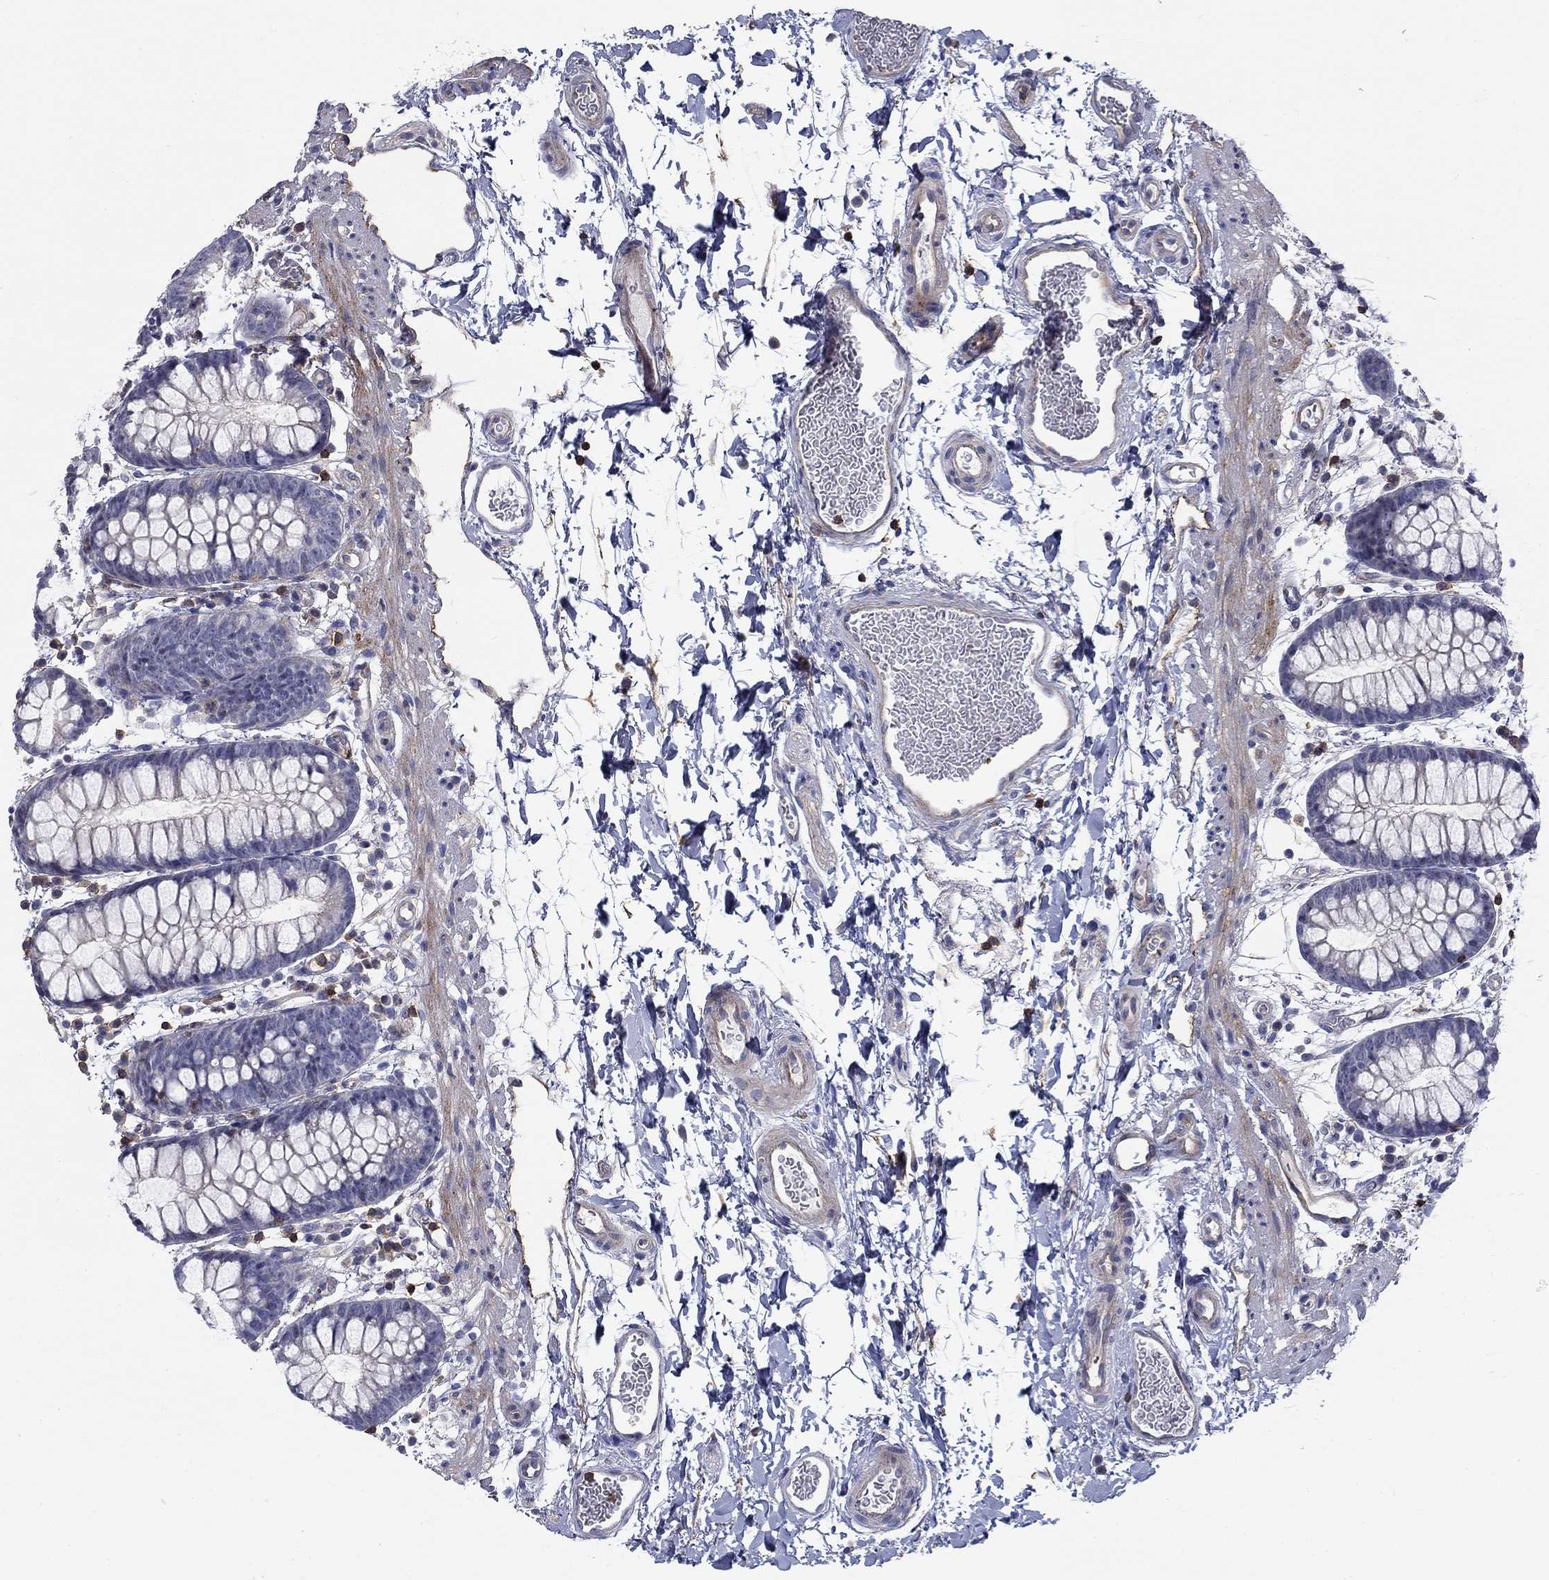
{"staining": {"intensity": "weak", "quantity": "25%-75%", "location": "cytoplasmic/membranous"}, "tissue": "rectum", "cell_type": "Glandular cells", "image_type": "normal", "snomed": [{"axis": "morphology", "description": "Normal tissue, NOS"}, {"axis": "topography", "description": "Rectum"}], "caption": "Normal rectum exhibits weak cytoplasmic/membranous positivity in about 25%-75% of glandular cells.", "gene": "SIT1", "patient": {"sex": "male", "age": 57}}